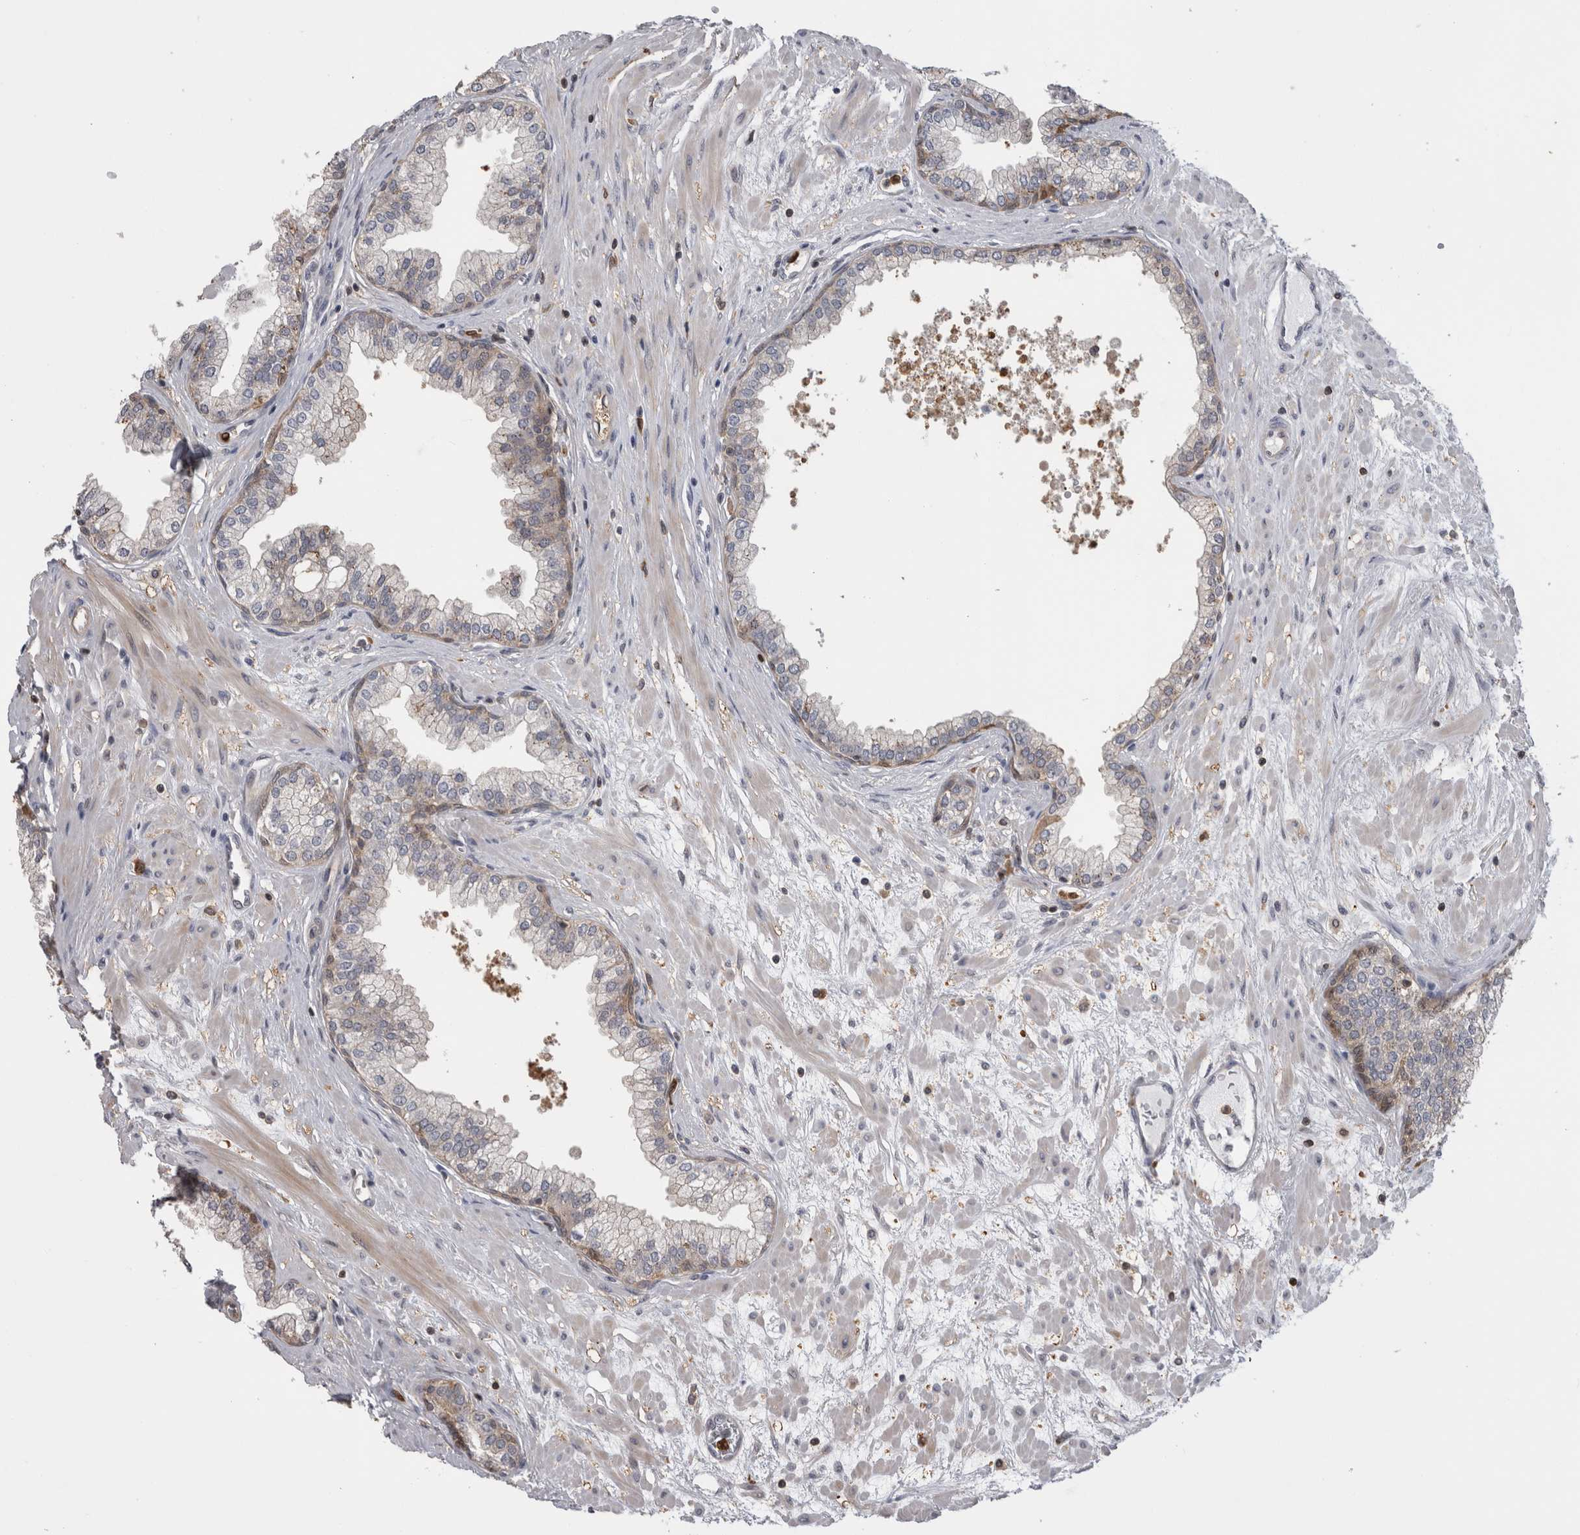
{"staining": {"intensity": "moderate", "quantity": "25%-75%", "location": "cytoplasmic/membranous"}, "tissue": "prostate", "cell_type": "Glandular cells", "image_type": "normal", "snomed": [{"axis": "morphology", "description": "Normal tissue, NOS"}, {"axis": "morphology", "description": "Urothelial carcinoma, Low grade"}, {"axis": "topography", "description": "Urinary bladder"}, {"axis": "topography", "description": "Prostate"}], "caption": "Immunohistochemistry (IHC) of unremarkable prostate reveals medium levels of moderate cytoplasmic/membranous positivity in about 25%-75% of glandular cells.", "gene": "USH1G", "patient": {"sex": "male", "age": 60}}